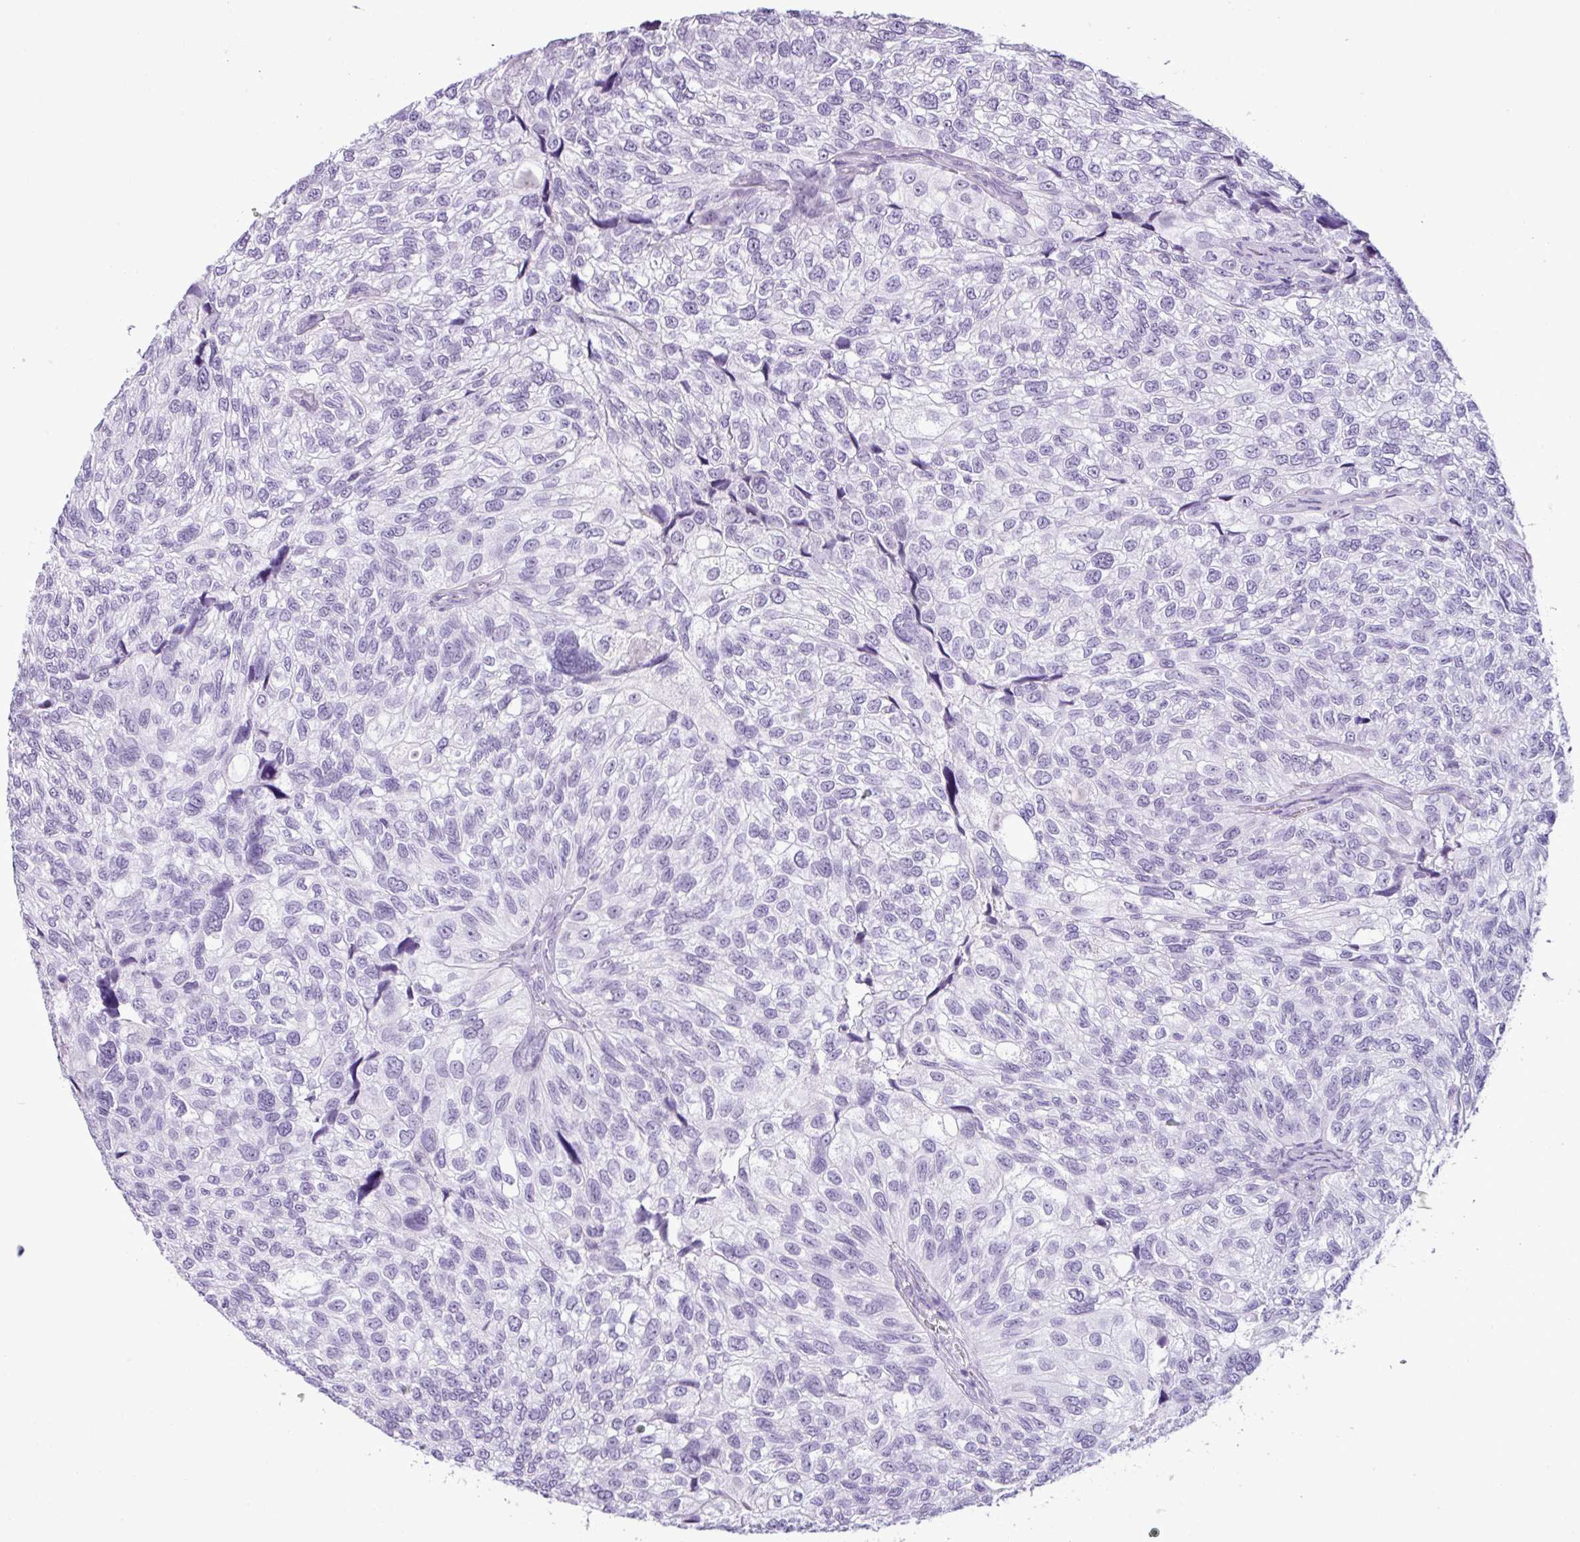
{"staining": {"intensity": "negative", "quantity": "none", "location": "none"}, "tissue": "urothelial cancer", "cell_type": "Tumor cells", "image_type": "cancer", "snomed": [{"axis": "morphology", "description": "Urothelial carcinoma, NOS"}, {"axis": "topography", "description": "Urinary bladder"}], "caption": "Urothelial cancer stained for a protein using immunohistochemistry shows no expression tumor cells.", "gene": "SCT", "patient": {"sex": "male", "age": 87}}